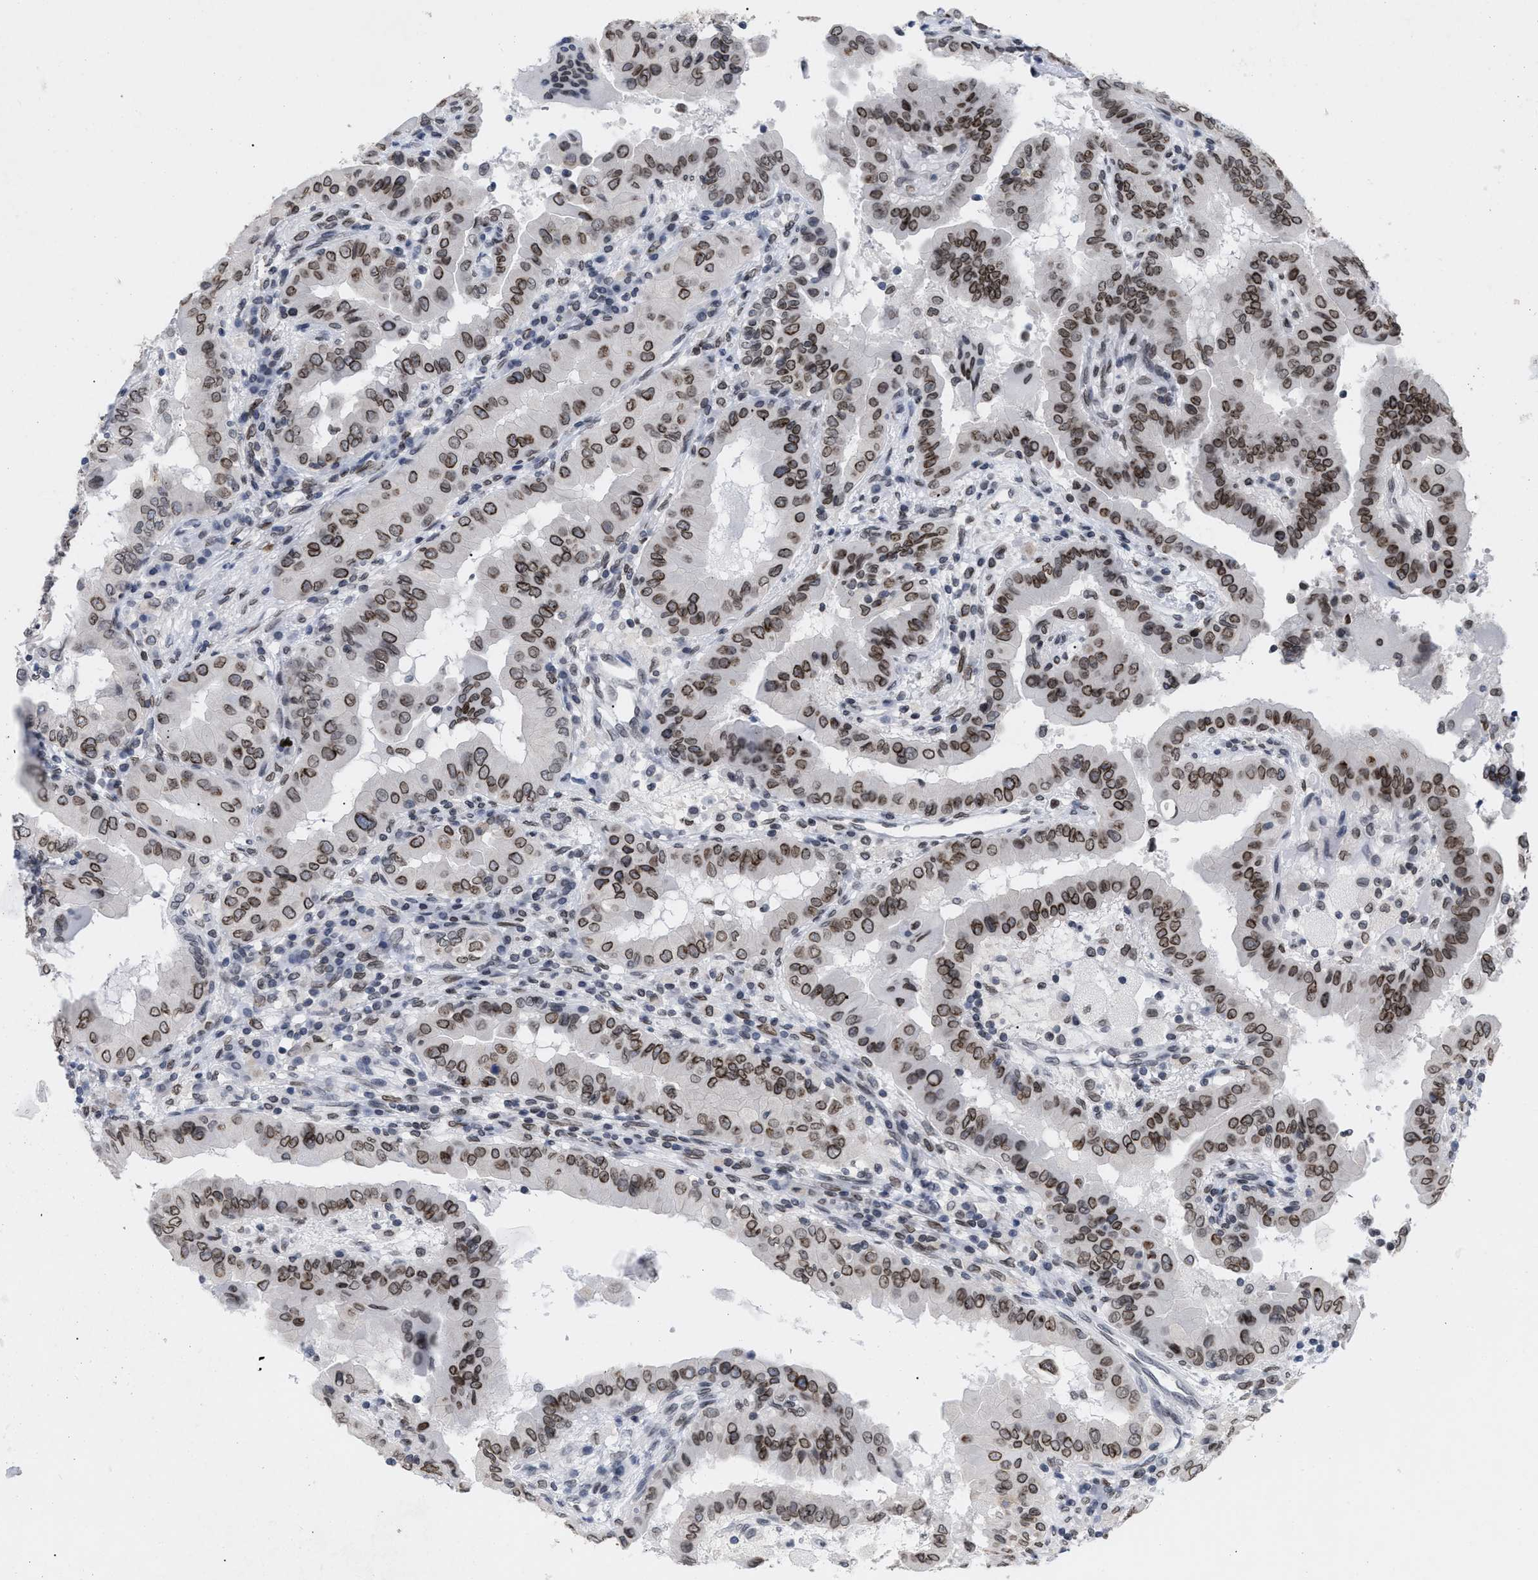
{"staining": {"intensity": "moderate", "quantity": ">75%", "location": "cytoplasmic/membranous,nuclear"}, "tissue": "thyroid cancer", "cell_type": "Tumor cells", "image_type": "cancer", "snomed": [{"axis": "morphology", "description": "Papillary adenocarcinoma, NOS"}, {"axis": "topography", "description": "Thyroid gland"}], "caption": "Human thyroid cancer (papillary adenocarcinoma) stained for a protein (brown) displays moderate cytoplasmic/membranous and nuclear positive staining in about >75% of tumor cells.", "gene": "TPR", "patient": {"sex": "male", "age": 33}}